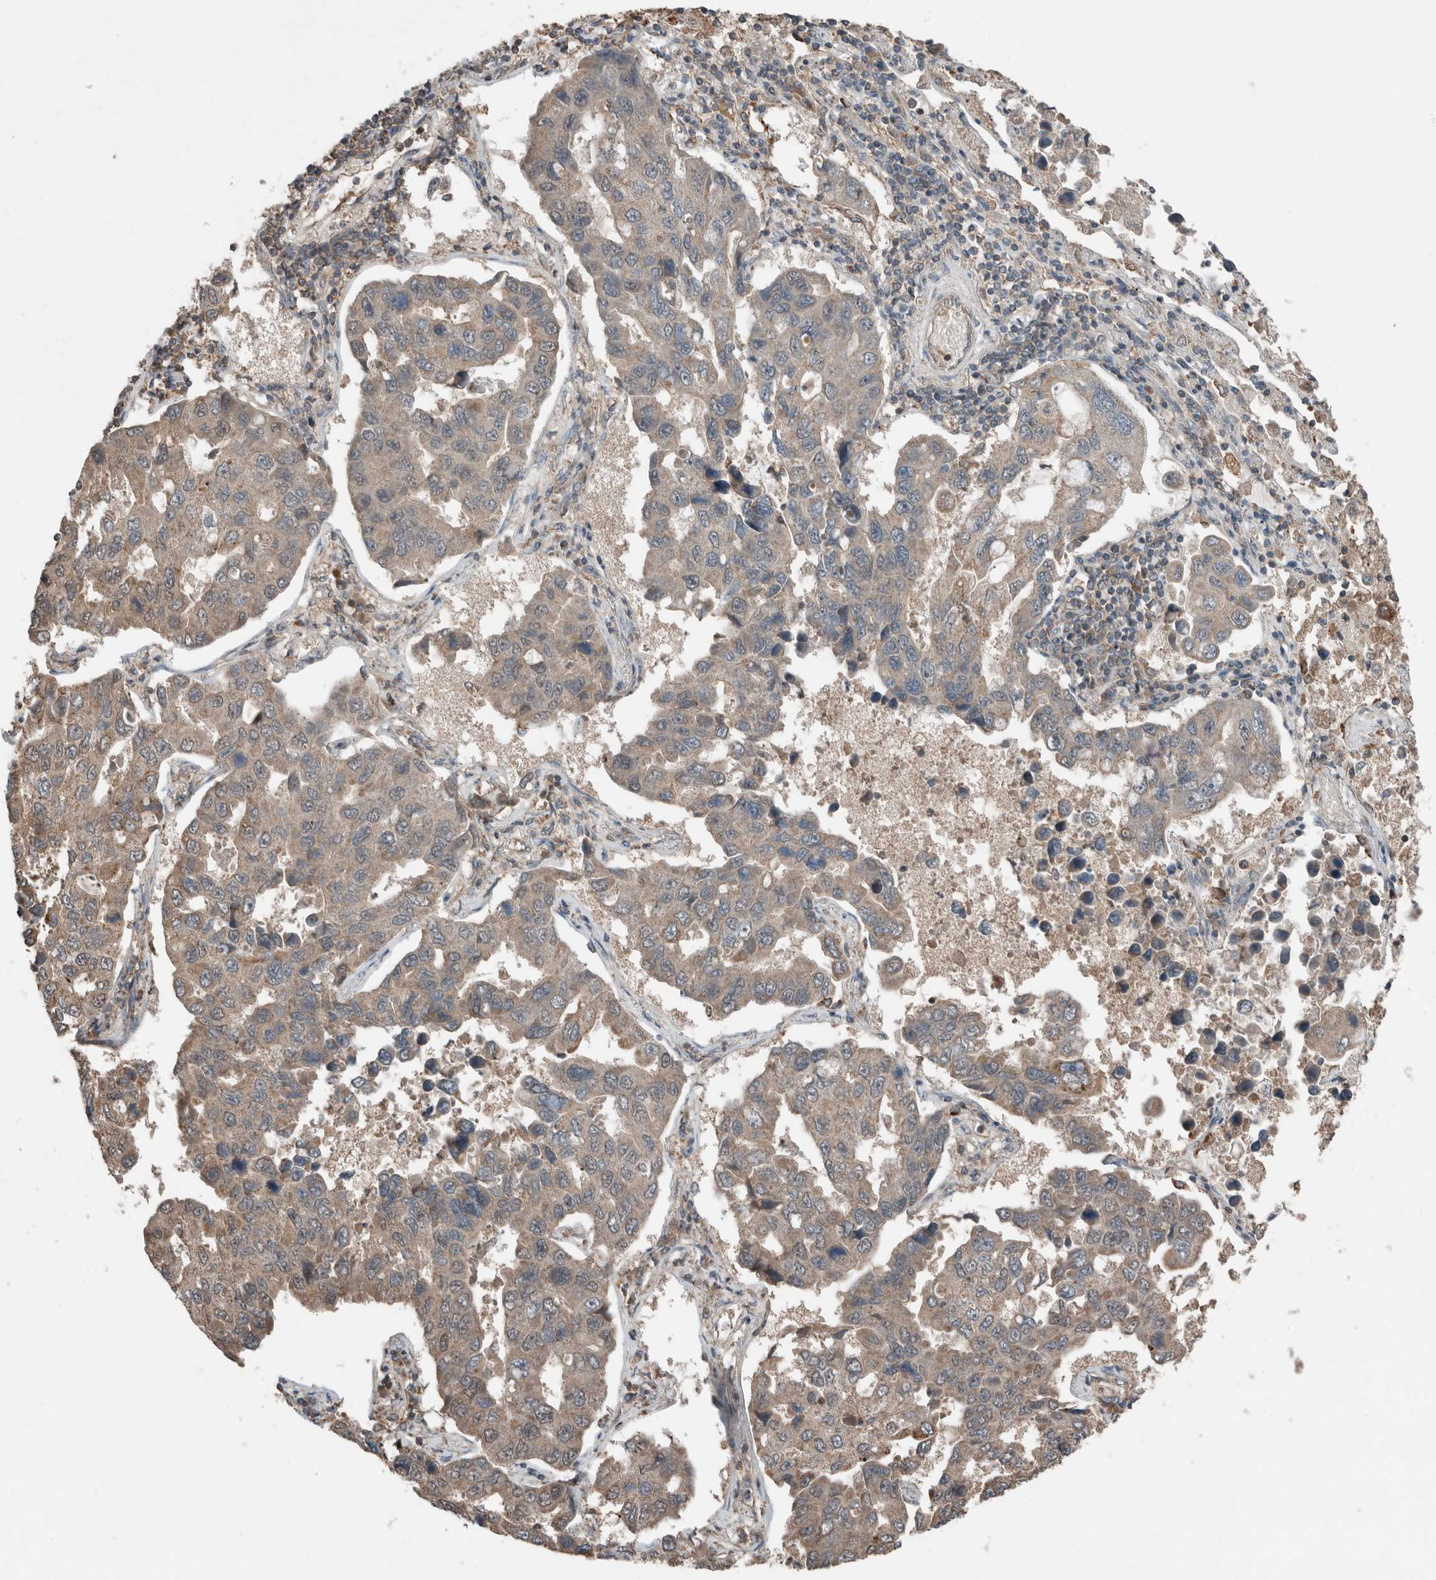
{"staining": {"intensity": "weak", "quantity": ">75%", "location": "cytoplasmic/membranous"}, "tissue": "lung cancer", "cell_type": "Tumor cells", "image_type": "cancer", "snomed": [{"axis": "morphology", "description": "Adenocarcinoma, NOS"}, {"axis": "topography", "description": "Lung"}], "caption": "Tumor cells show low levels of weak cytoplasmic/membranous expression in about >75% of cells in lung adenocarcinoma.", "gene": "KLK14", "patient": {"sex": "male", "age": 64}}